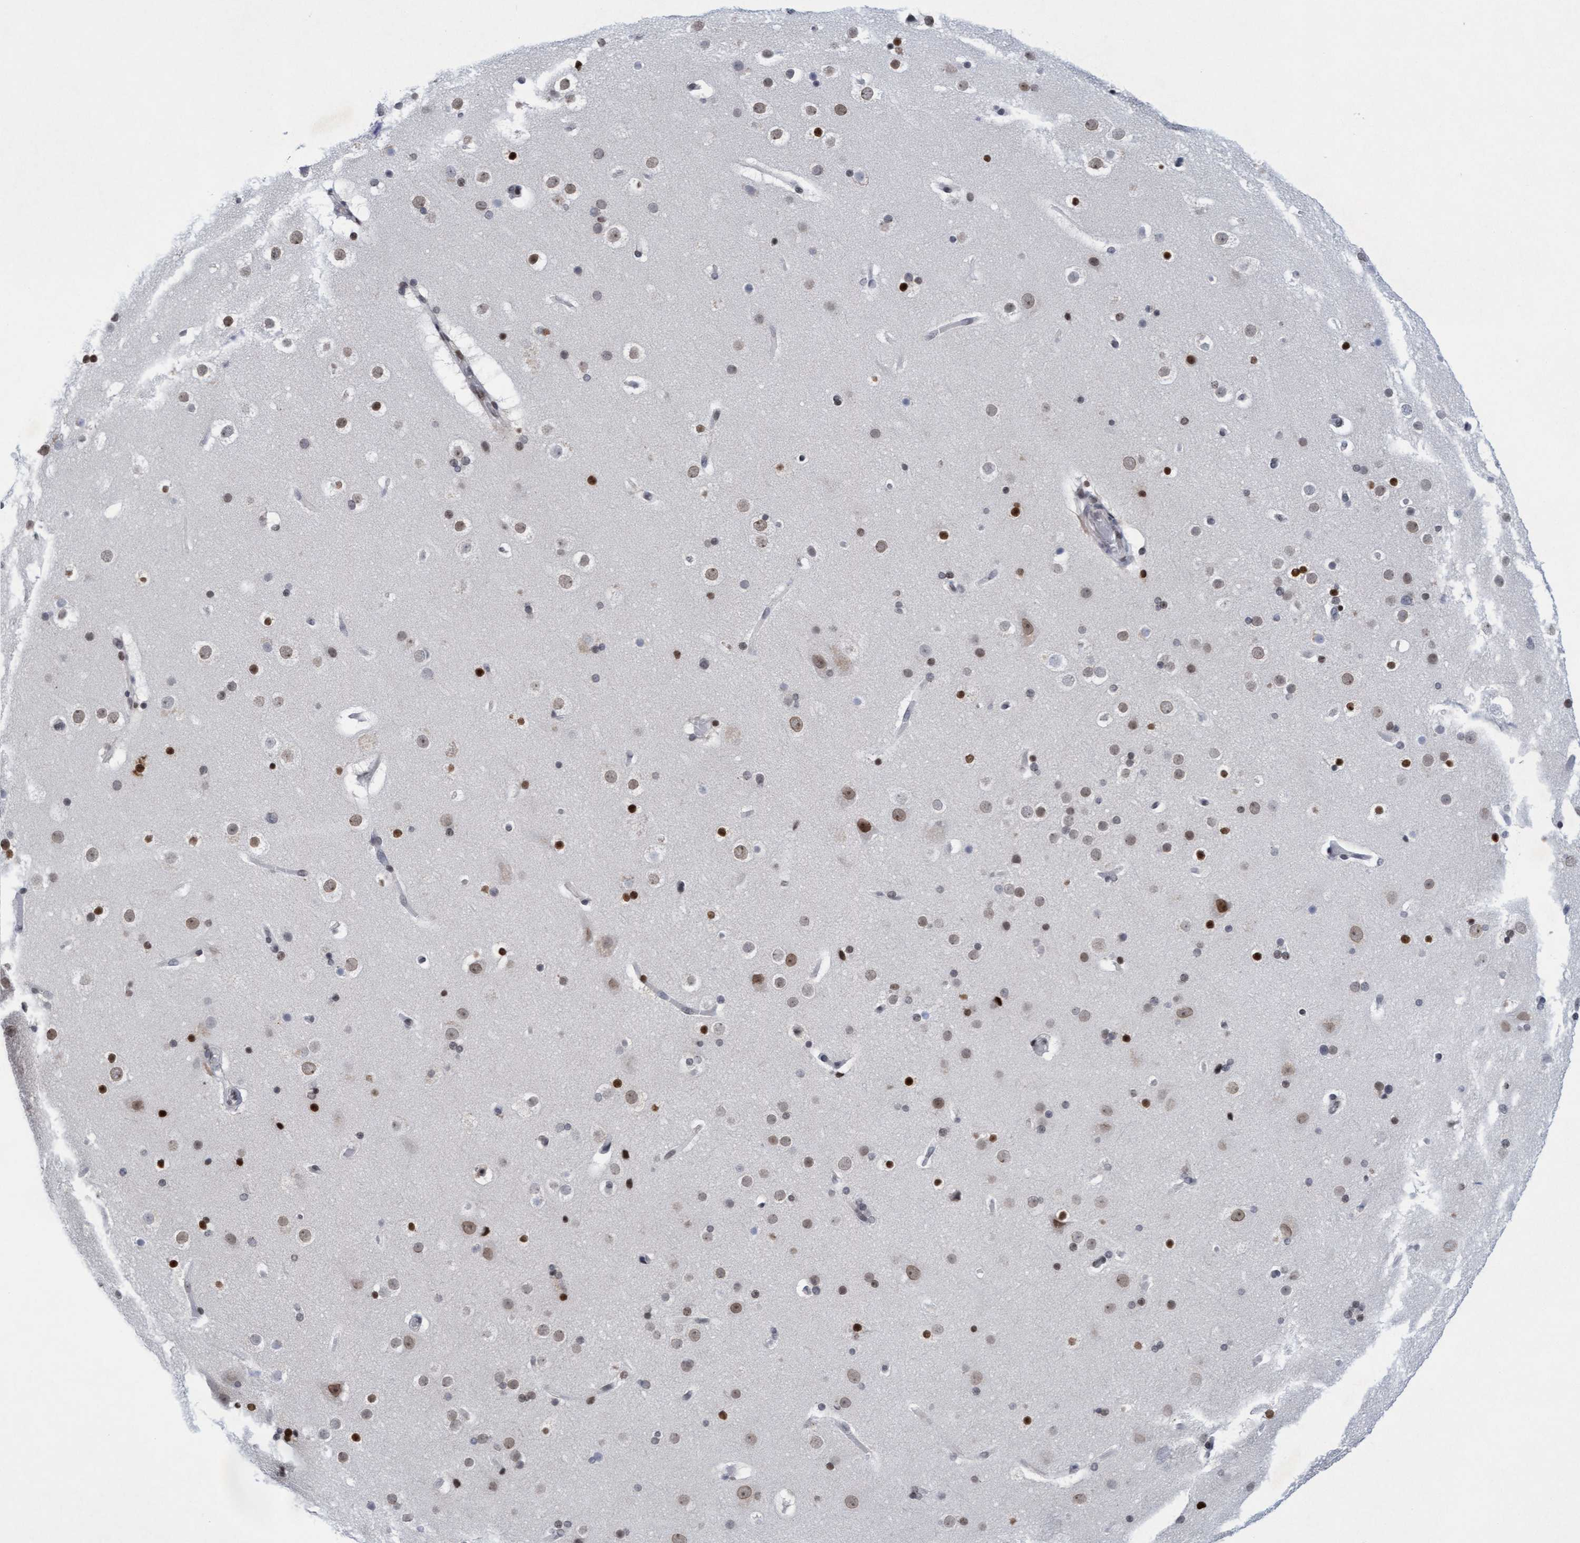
{"staining": {"intensity": "weak", "quantity": "25%-75%", "location": "nuclear"}, "tissue": "cerebral cortex", "cell_type": "Endothelial cells", "image_type": "normal", "snomed": [{"axis": "morphology", "description": "Normal tissue, NOS"}, {"axis": "topography", "description": "Cerebral cortex"}], "caption": "Cerebral cortex stained with DAB immunohistochemistry (IHC) shows low levels of weak nuclear expression in approximately 25%-75% of endothelial cells. (DAB = brown stain, brightfield microscopy at high magnification).", "gene": "GLRX2", "patient": {"sex": "male", "age": 57}}